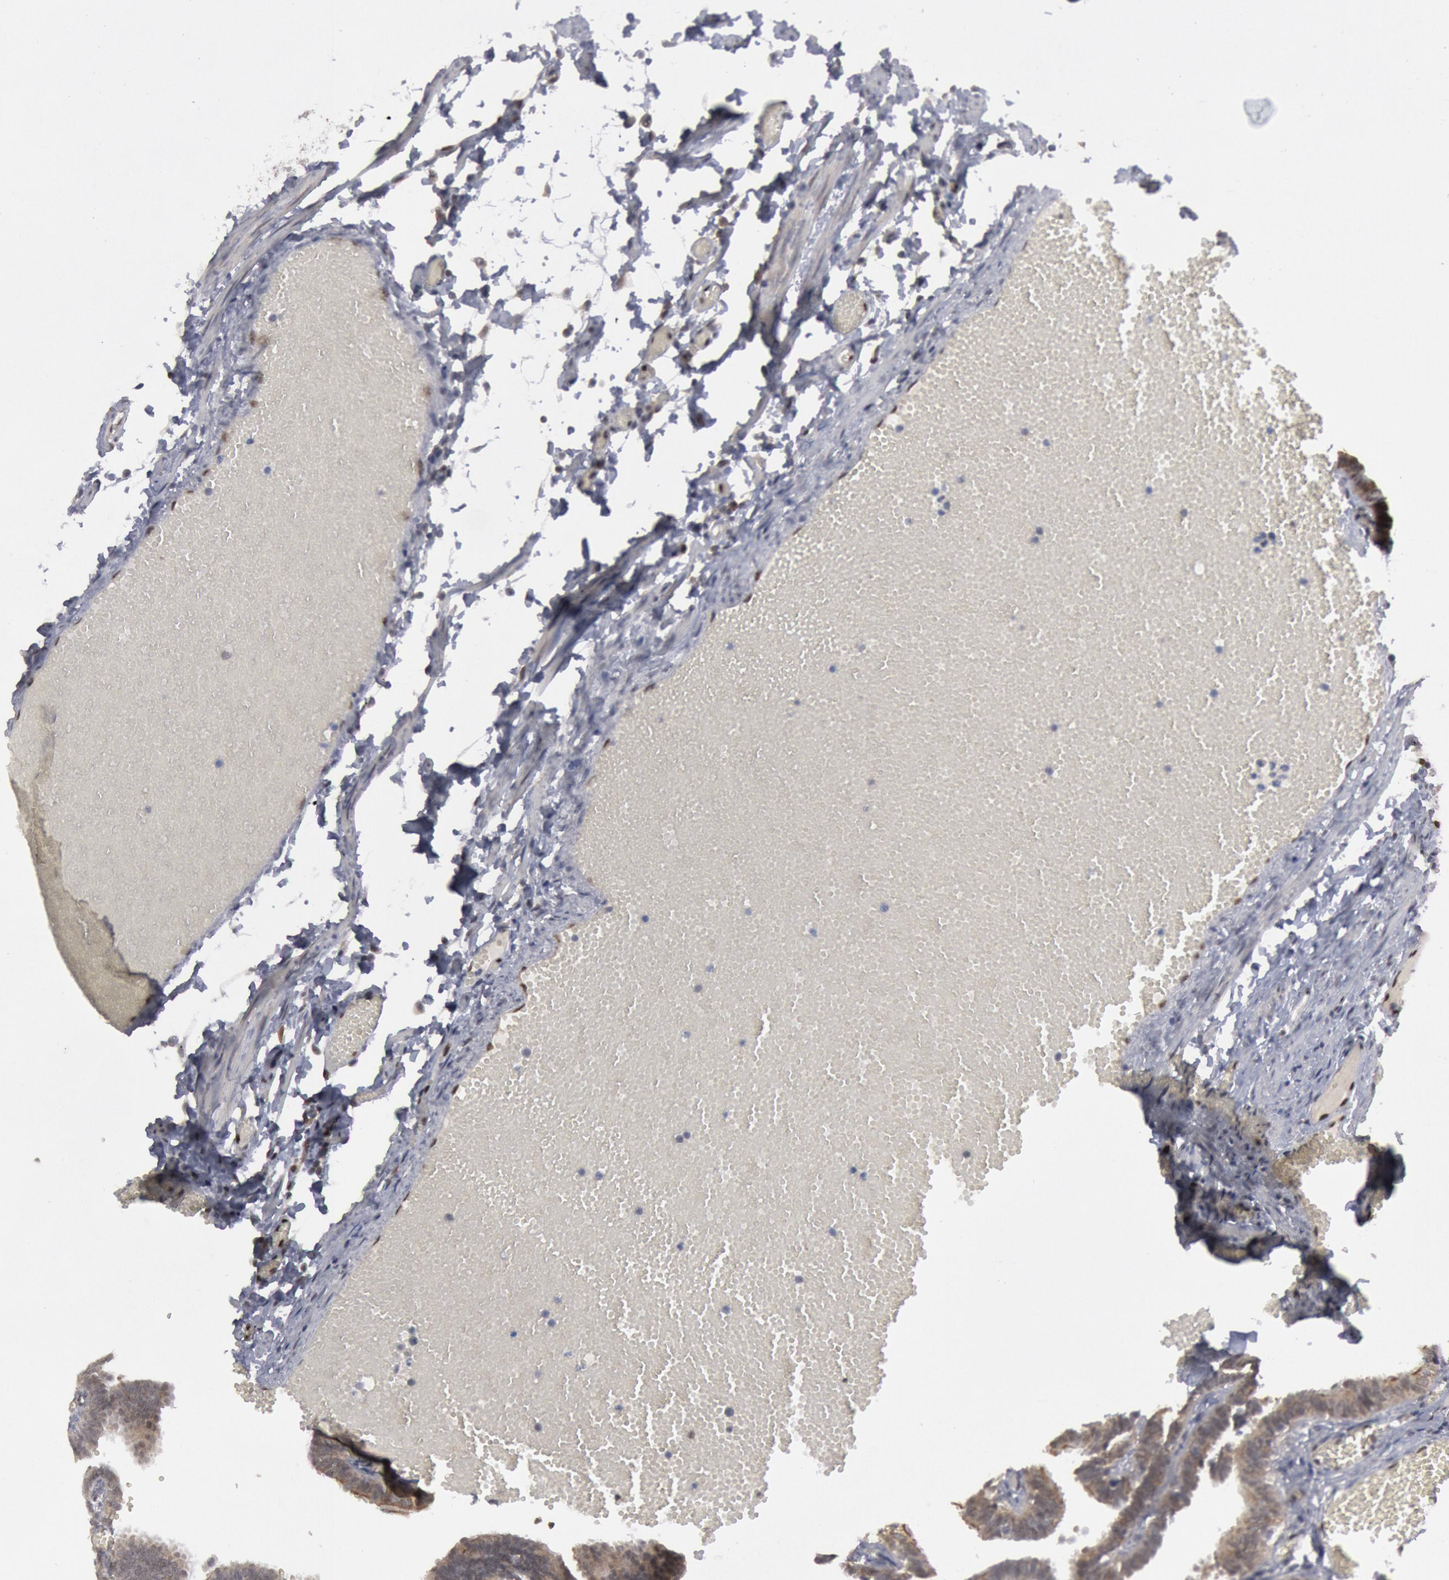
{"staining": {"intensity": "negative", "quantity": "none", "location": "none"}, "tissue": "fallopian tube", "cell_type": "Glandular cells", "image_type": "normal", "snomed": [{"axis": "morphology", "description": "Normal tissue, NOS"}, {"axis": "topography", "description": "Fallopian tube"}], "caption": "DAB immunohistochemical staining of normal human fallopian tube reveals no significant expression in glandular cells.", "gene": "FOXO1", "patient": {"sex": "female", "age": 29}}